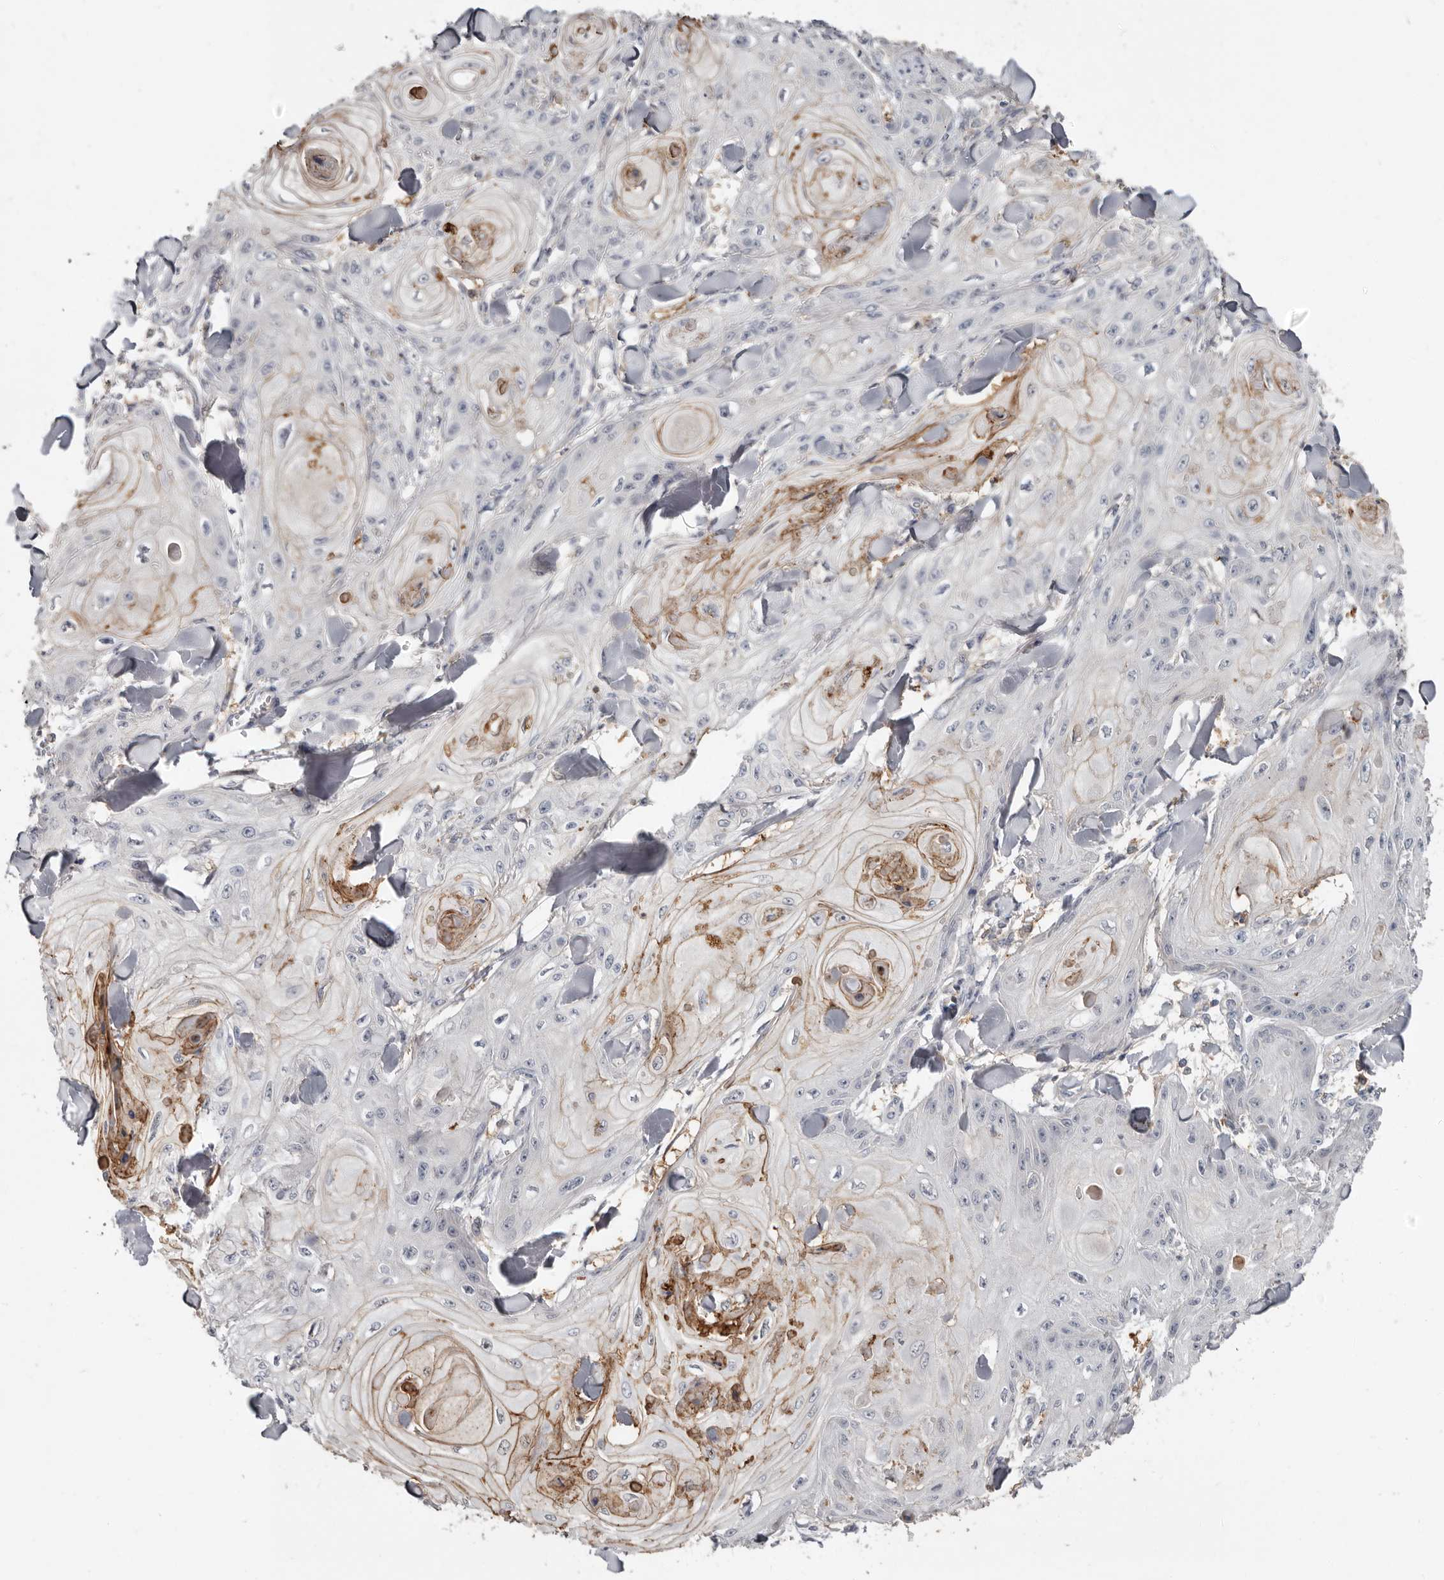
{"staining": {"intensity": "moderate", "quantity": "<25%", "location": "cytoplasmic/membranous"}, "tissue": "skin cancer", "cell_type": "Tumor cells", "image_type": "cancer", "snomed": [{"axis": "morphology", "description": "Squamous cell carcinoma, NOS"}, {"axis": "topography", "description": "Skin"}], "caption": "Protein staining shows moderate cytoplasmic/membranous staining in approximately <25% of tumor cells in skin squamous cell carcinoma. (DAB IHC, brown staining for protein, blue staining for nuclei).", "gene": "KIF26B", "patient": {"sex": "male", "age": 74}}